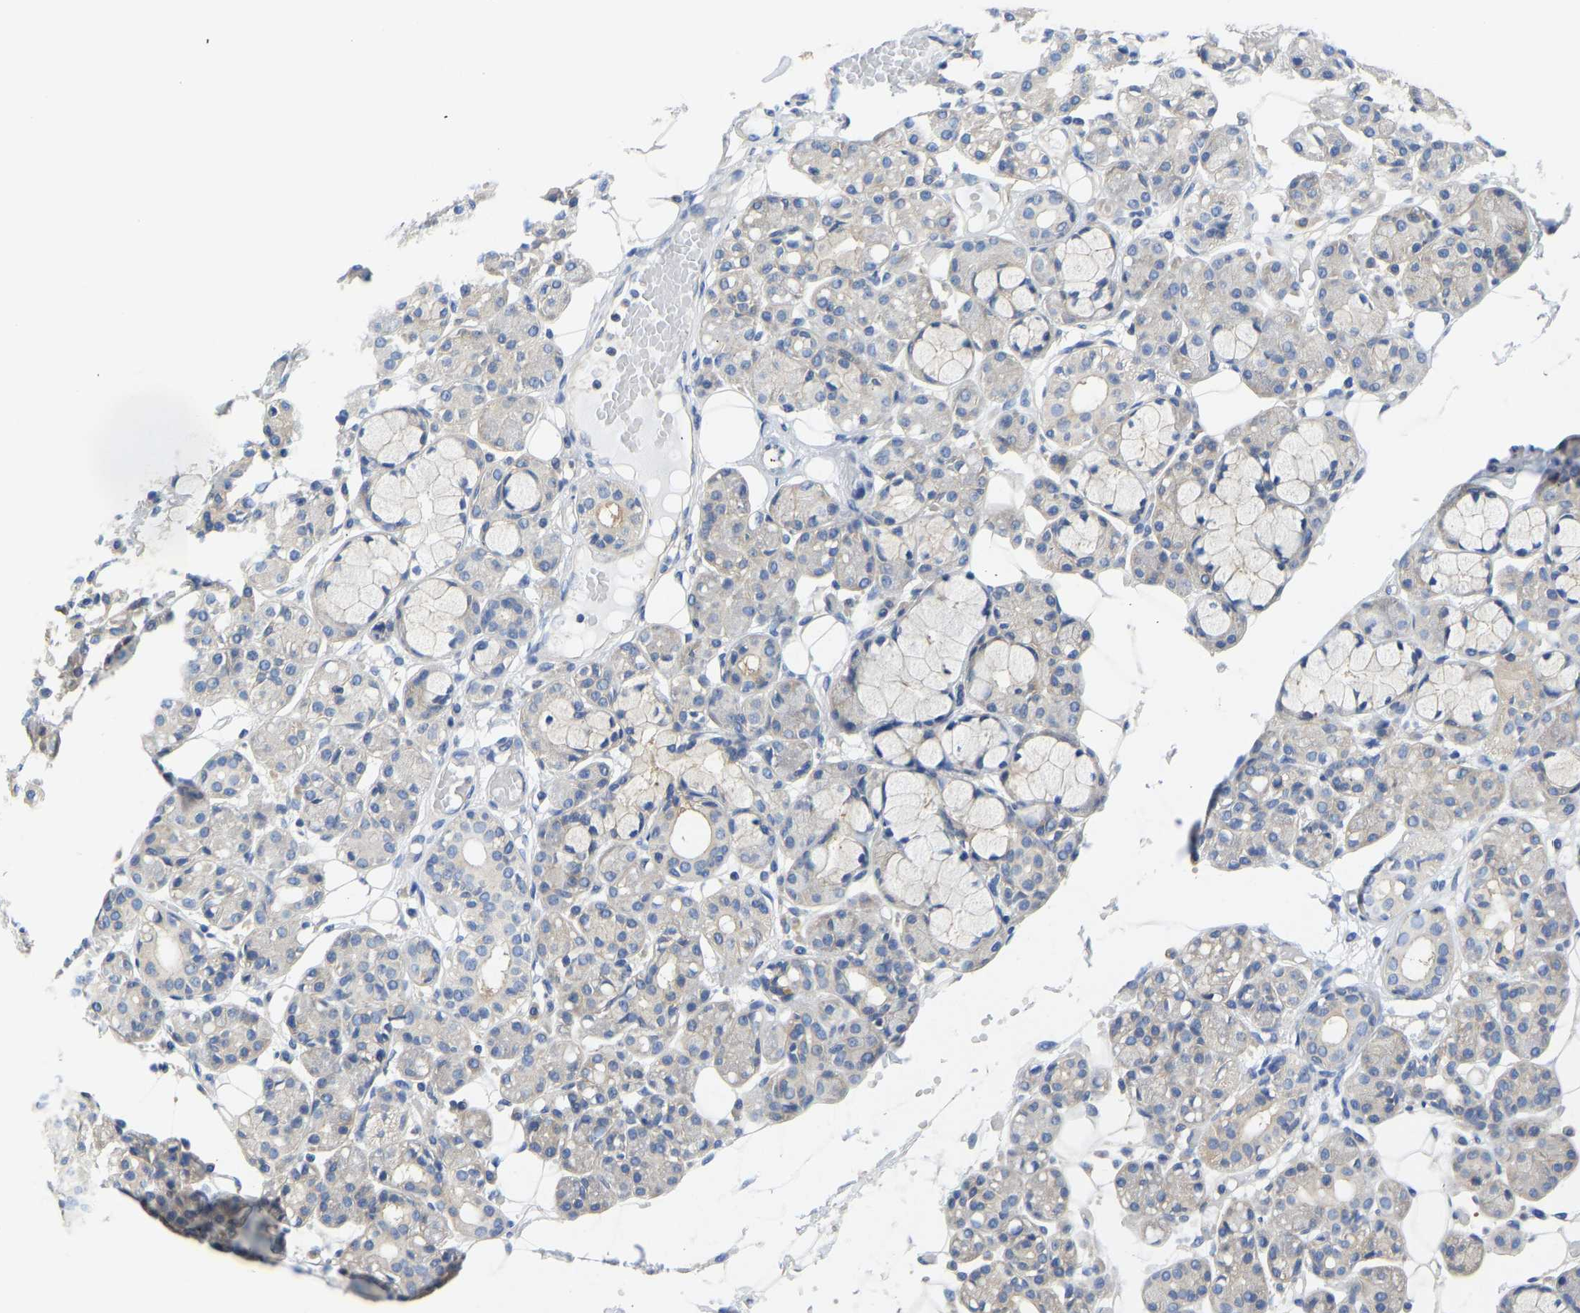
{"staining": {"intensity": "weak", "quantity": "<25%", "location": "cytoplasmic/membranous"}, "tissue": "salivary gland", "cell_type": "Glandular cells", "image_type": "normal", "snomed": [{"axis": "morphology", "description": "Normal tissue, NOS"}, {"axis": "topography", "description": "Salivary gland"}], "caption": "Histopathology image shows no protein staining in glandular cells of benign salivary gland.", "gene": "PPP3CA", "patient": {"sex": "male", "age": 63}}